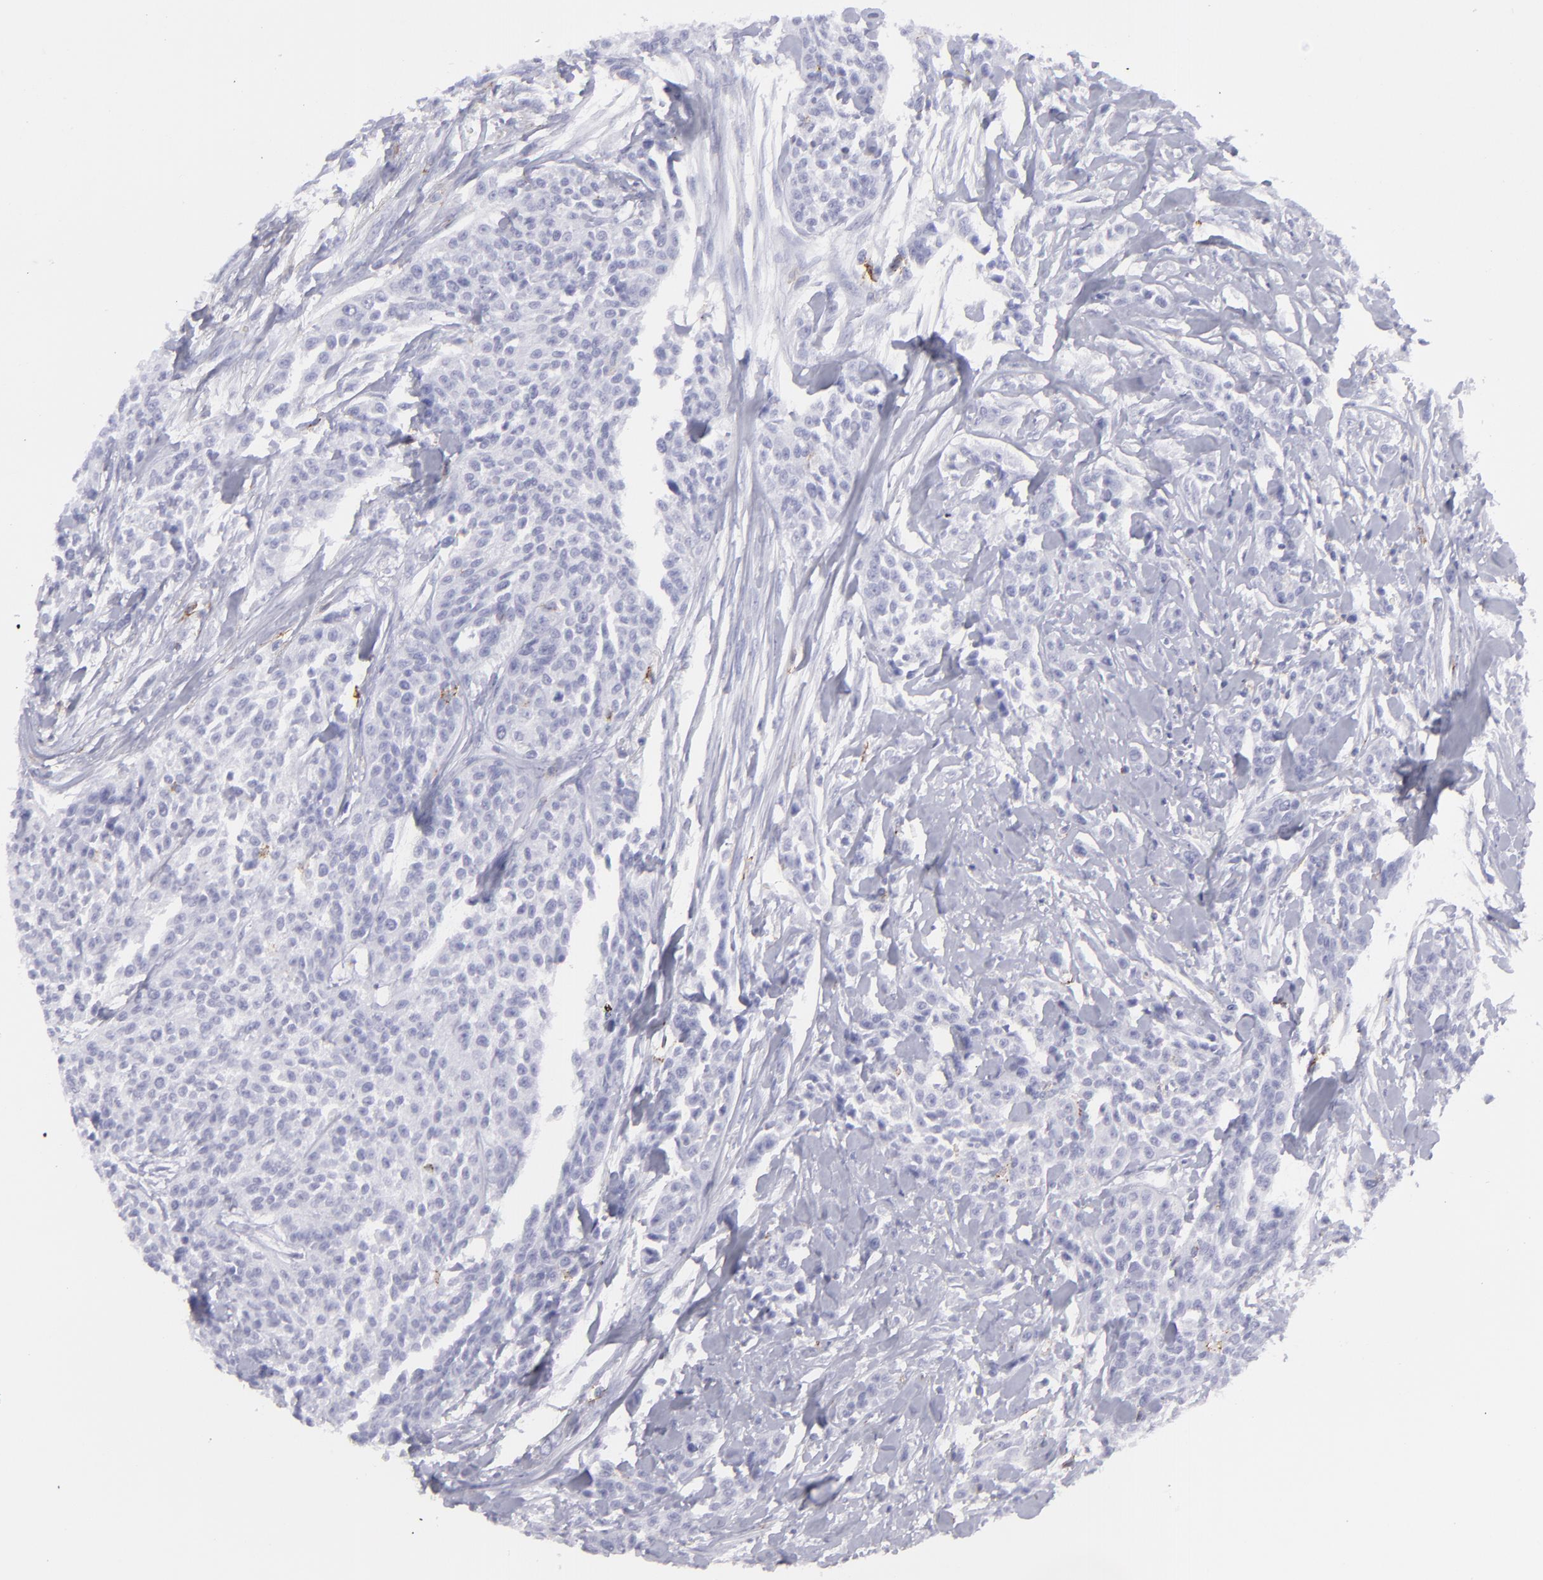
{"staining": {"intensity": "negative", "quantity": "none", "location": "none"}, "tissue": "urothelial cancer", "cell_type": "Tumor cells", "image_type": "cancer", "snomed": [{"axis": "morphology", "description": "Urothelial carcinoma, High grade"}, {"axis": "topography", "description": "Urinary bladder"}], "caption": "Immunohistochemistry (IHC) micrograph of human high-grade urothelial carcinoma stained for a protein (brown), which reveals no positivity in tumor cells. The staining was performed using DAB to visualize the protein expression in brown, while the nuclei were stained in blue with hematoxylin (Magnification: 20x).", "gene": "SELPLG", "patient": {"sex": "male", "age": 56}}